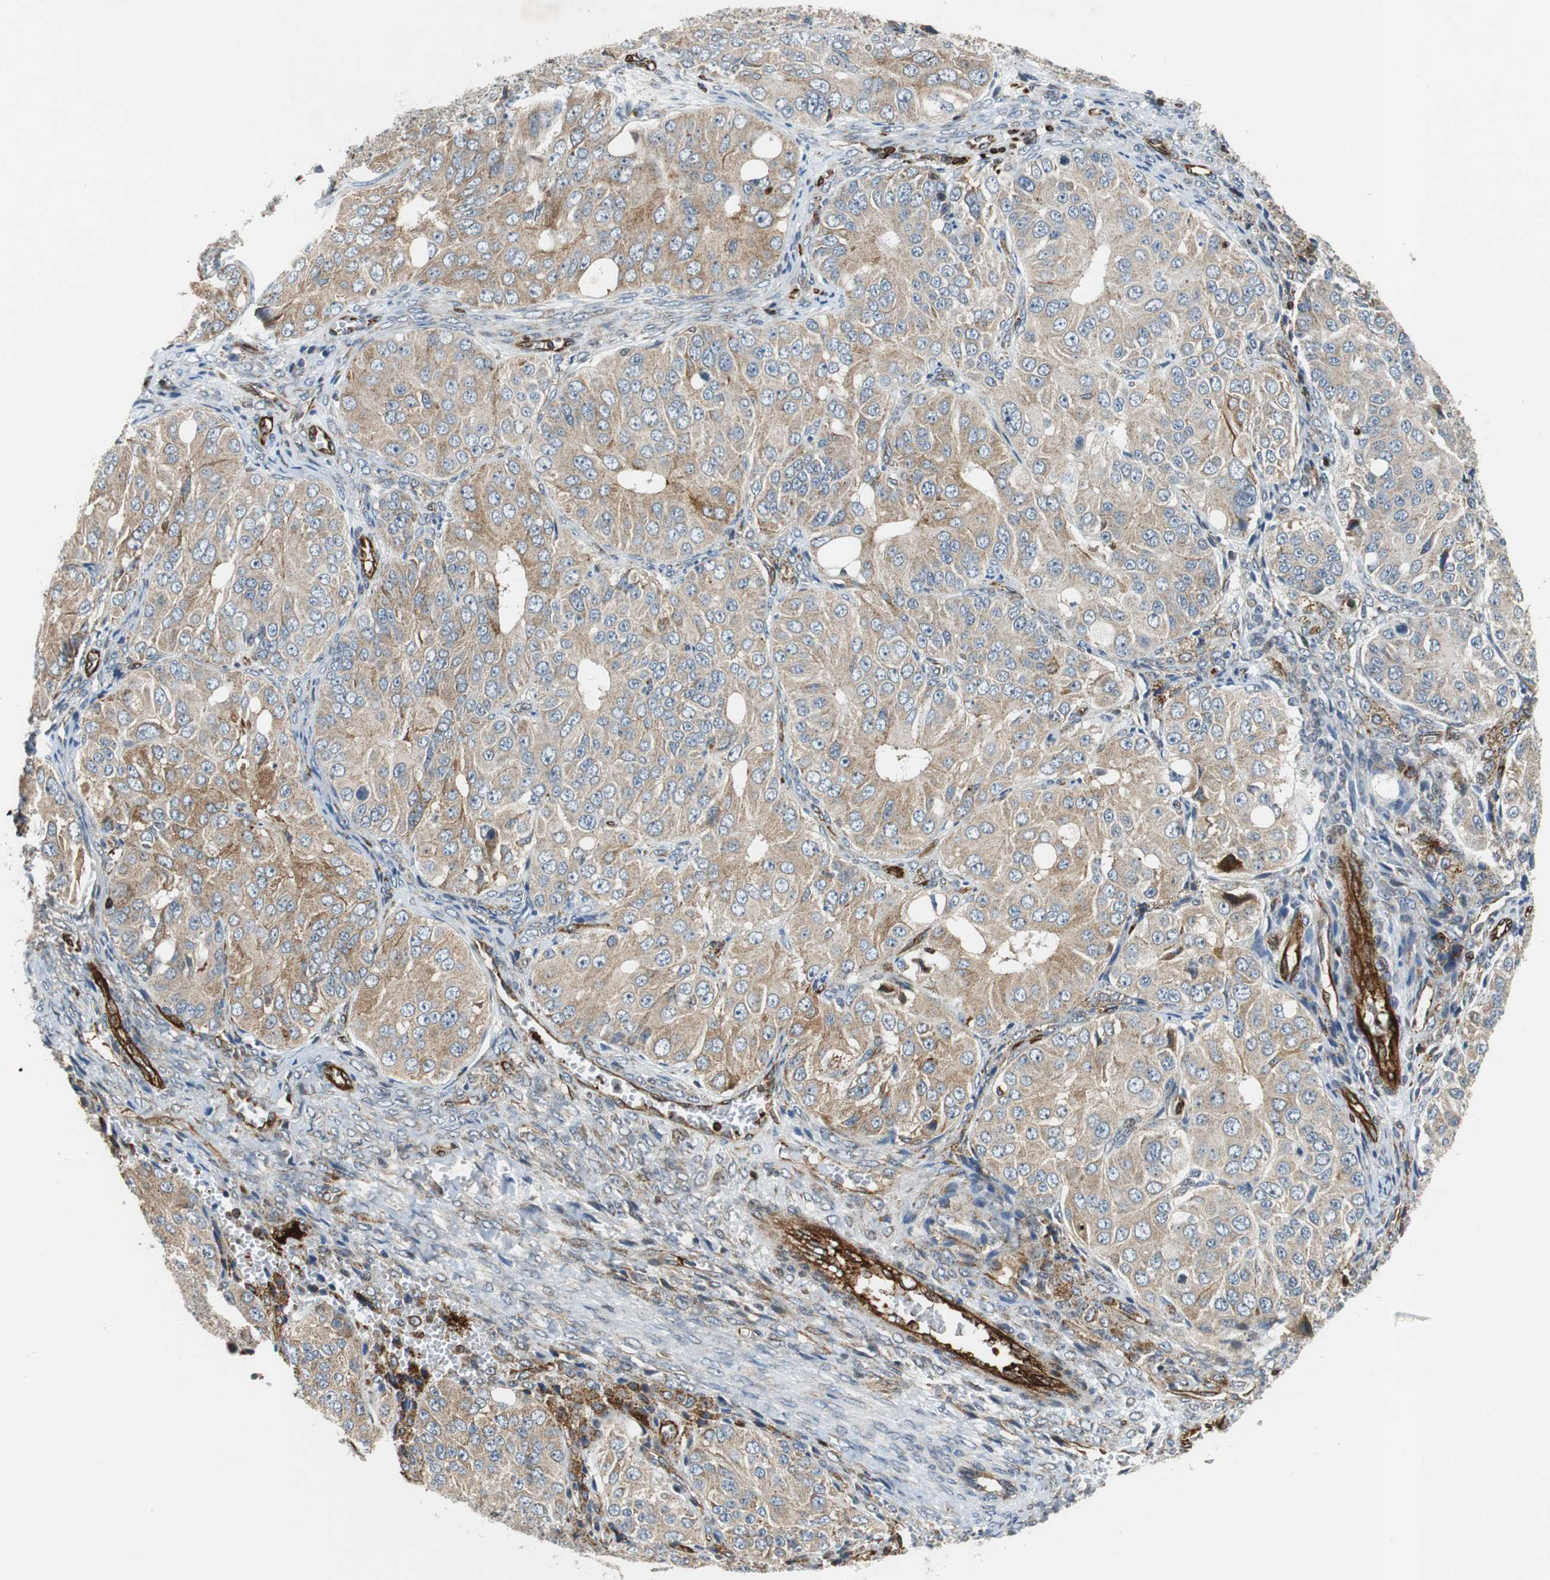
{"staining": {"intensity": "weak", "quantity": ">75%", "location": "cytoplasmic/membranous"}, "tissue": "ovarian cancer", "cell_type": "Tumor cells", "image_type": "cancer", "snomed": [{"axis": "morphology", "description": "Carcinoma, endometroid"}, {"axis": "topography", "description": "Ovary"}], "caption": "Protein analysis of endometroid carcinoma (ovarian) tissue demonstrates weak cytoplasmic/membranous expression in approximately >75% of tumor cells.", "gene": "TUBA4A", "patient": {"sex": "female", "age": 51}}